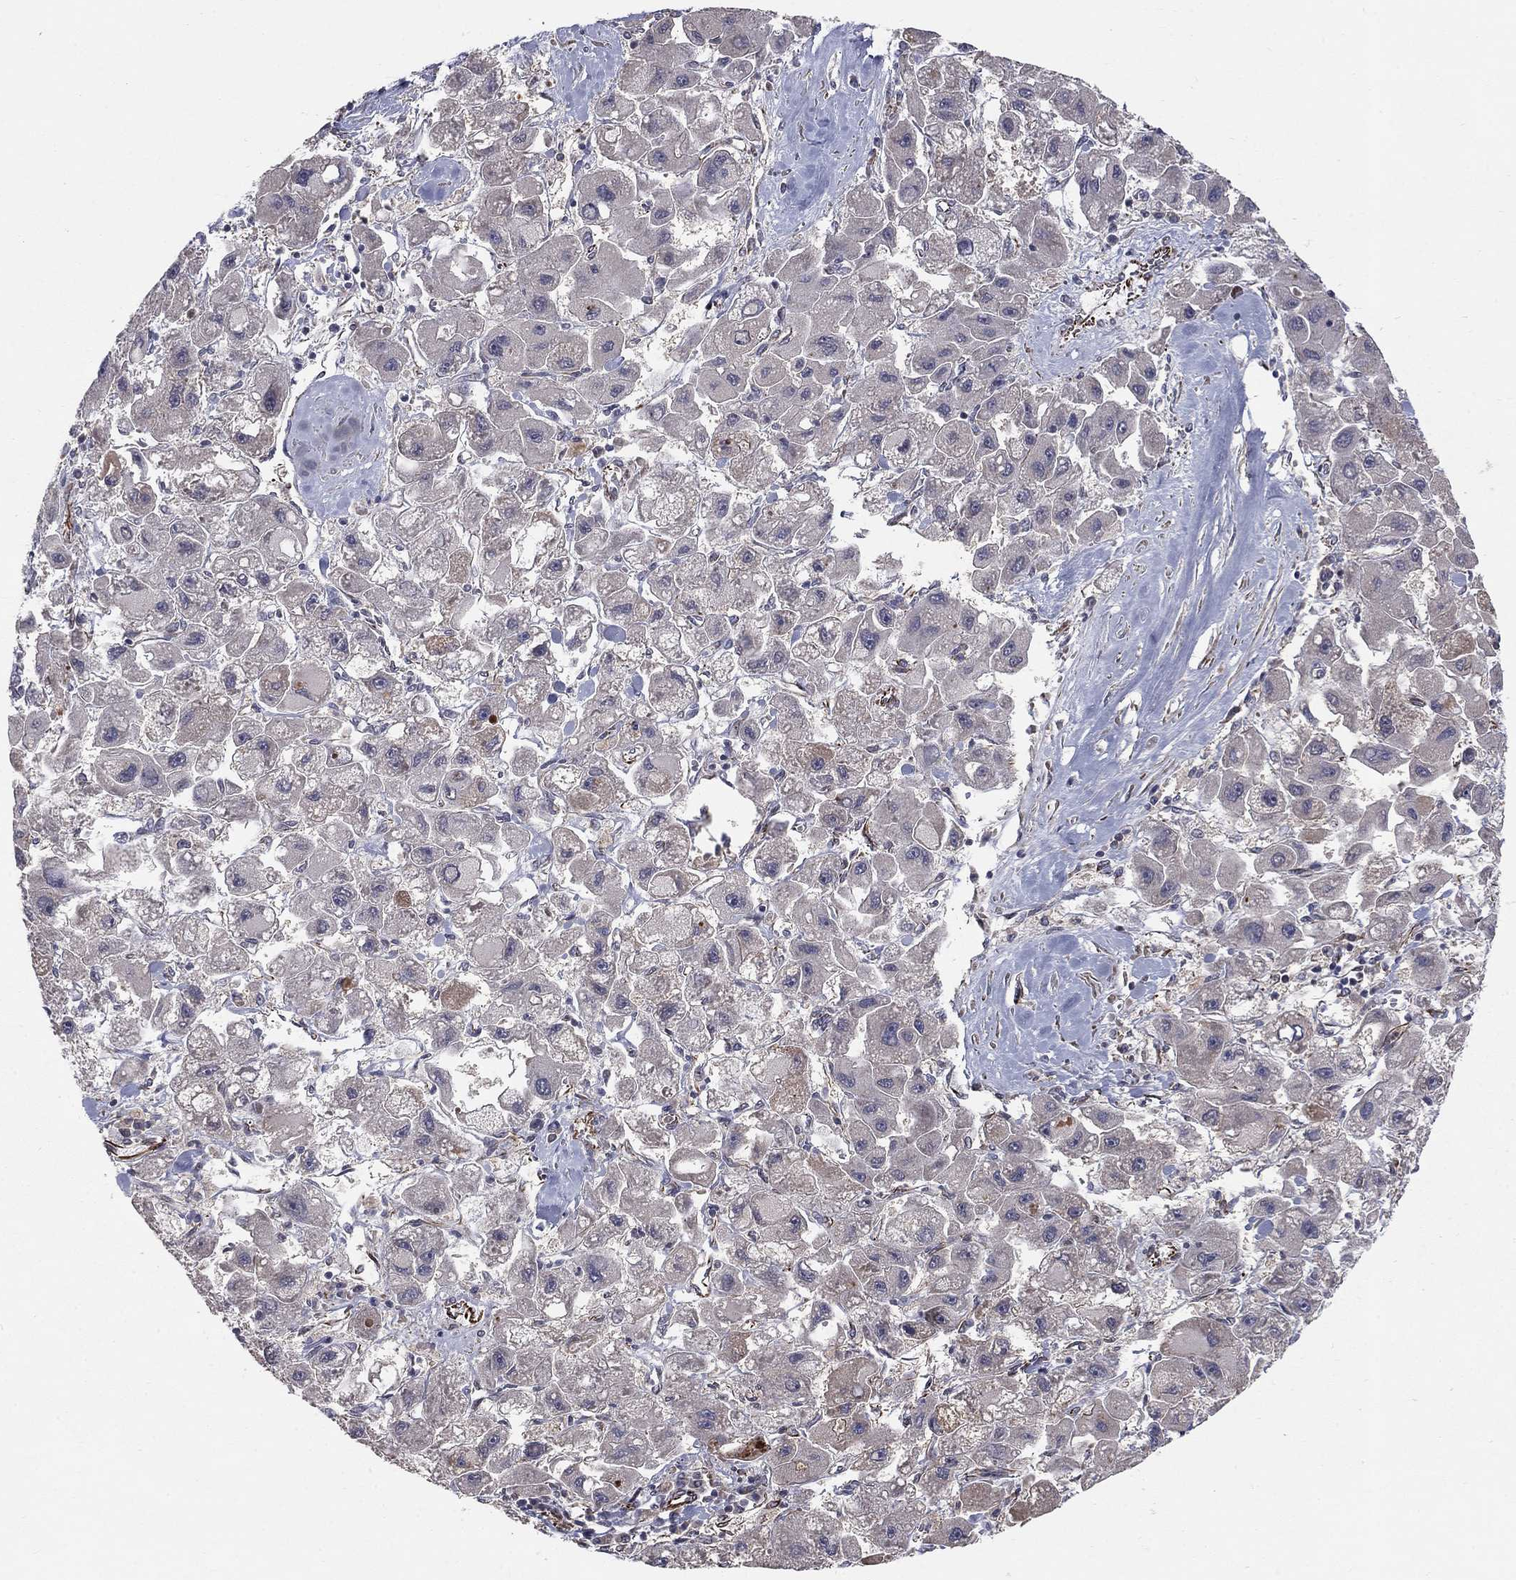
{"staining": {"intensity": "negative", "quantity": "none", "location": "none"}, "tissue": "liver cancer", "cell_type": "Tumor cells", "image_type": "cancer", "snomed": [{"axis": "morphology", "description": "Carcinoma, Hepatocellular, NOS"}, {"axis": "topography", "description": "Liver"}], "caption": "Hepatocellular carcinoma (liver) was stained to show a protein in brown. There is no significant expression in tumor cells. Nuclei are stained in blue.", "gene": "MSRA", "patient": {"sex": "male", "age": 24}}